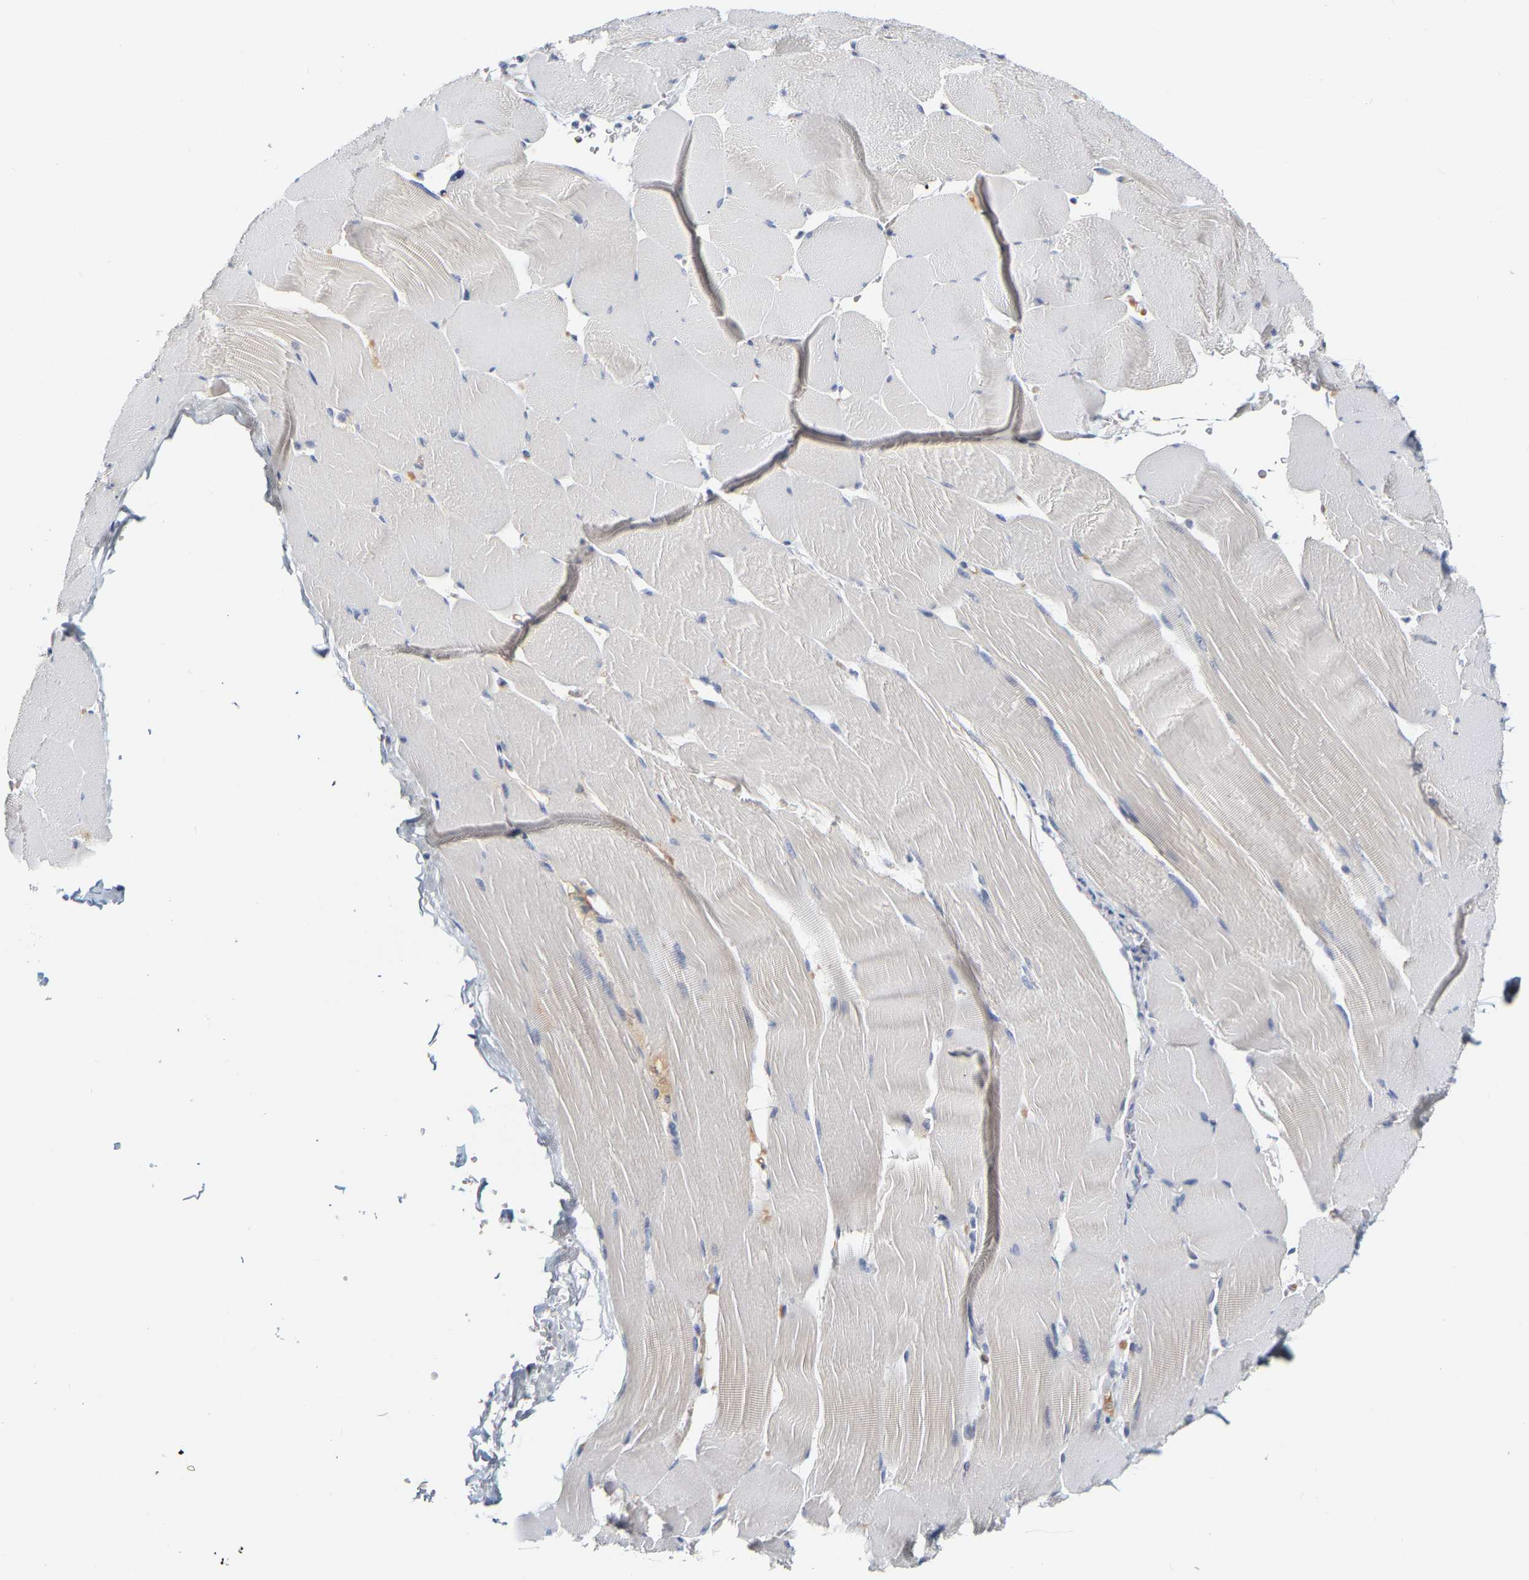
{"staining": {"intensity": "negative", "quantity": "none", "location": "none"}, "tissue": "skeletal muscle", "cell_type": "Myocytes", "image_type": "normal", "snomed": [{"axis": "morphology", "description": "Normal tissue, NOS"}, {"axis": "topography", "description": "Skeletal muscle"}], "caption": "A photomicrograph of skeletal muscle stained for a protein displays no brown staining in myocytes.", "gene": "GNAS", "patient": {"sex": "male", "age": 62}}